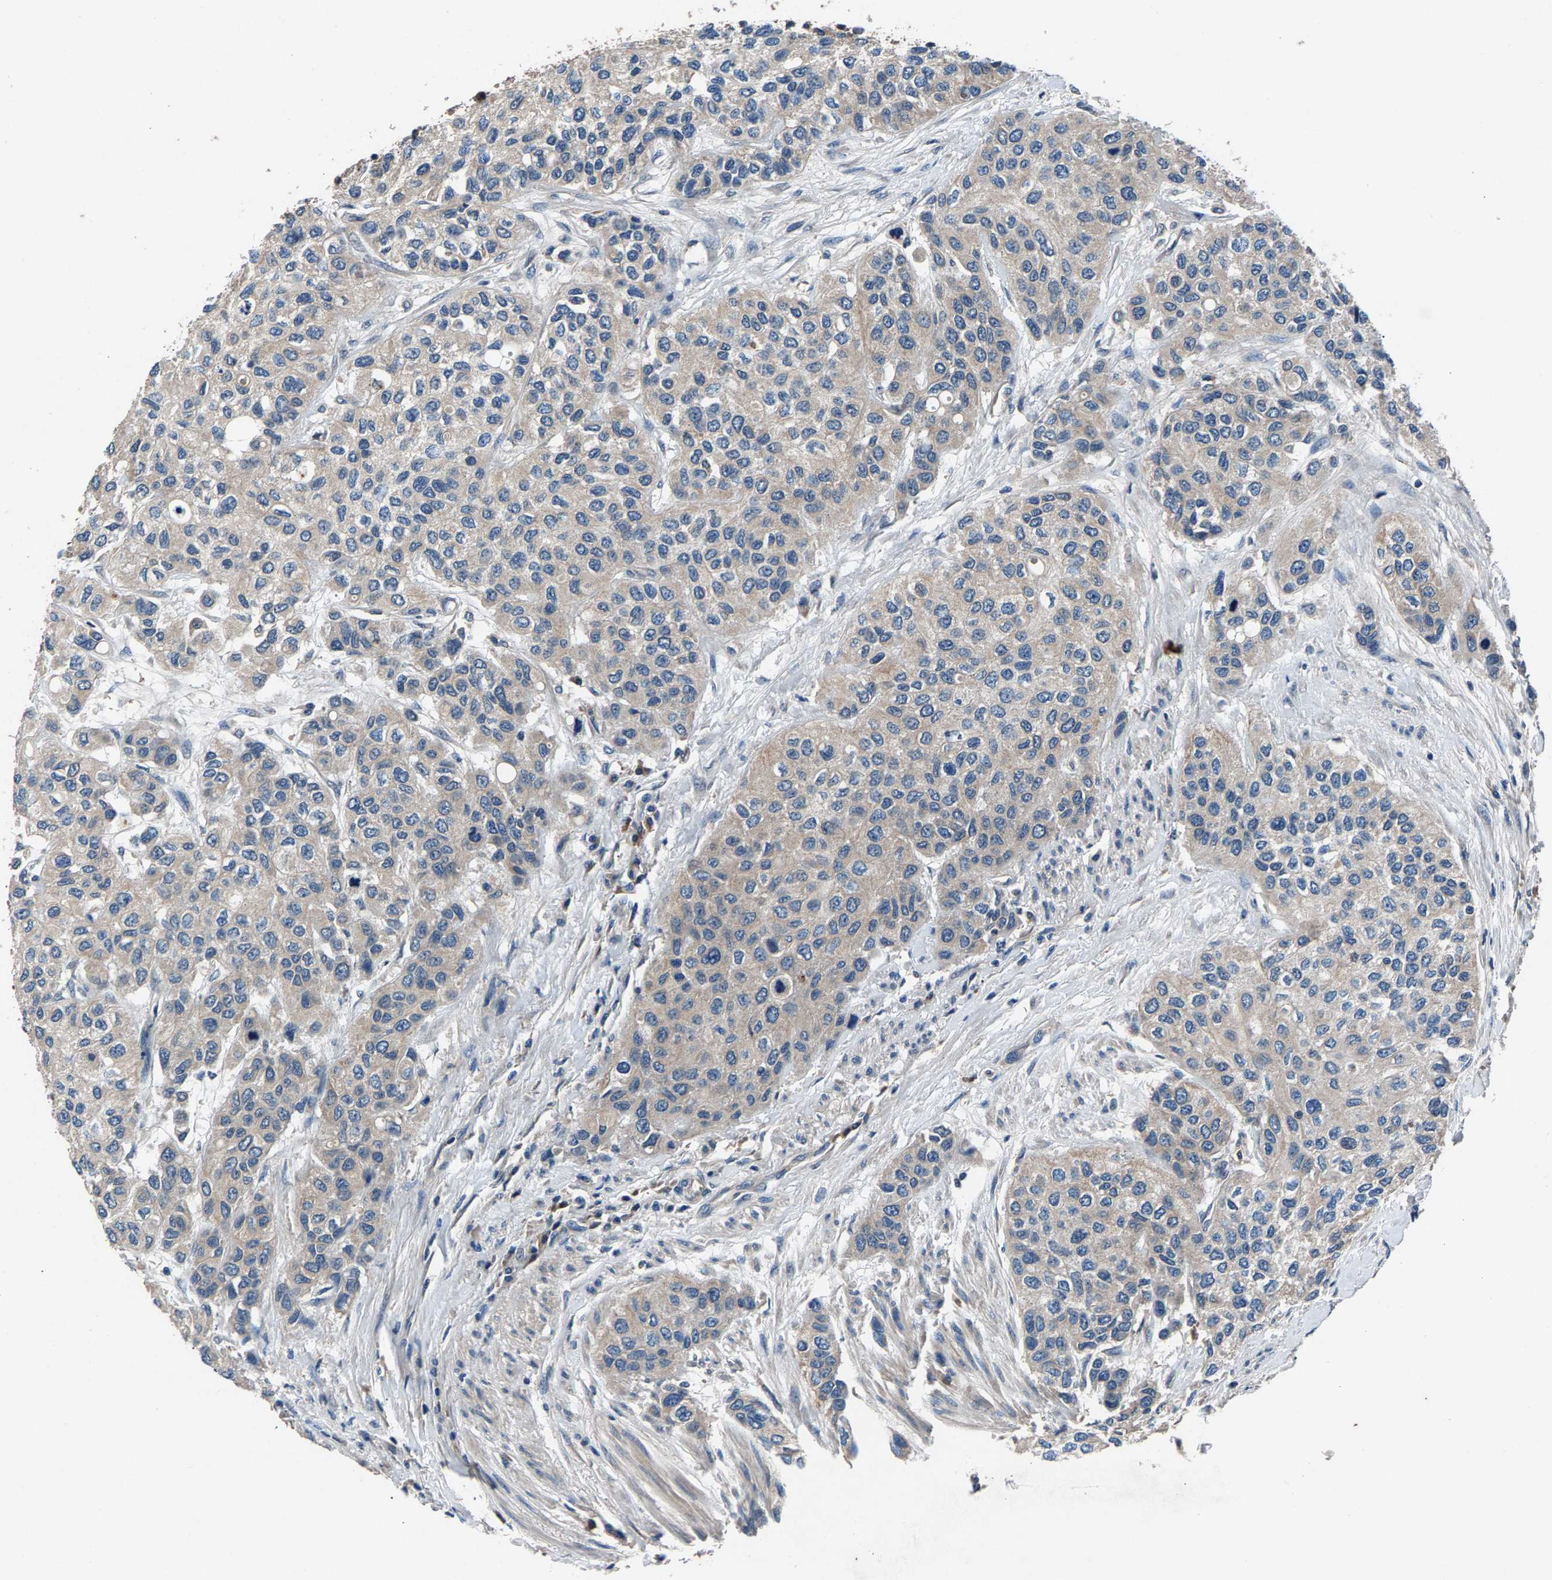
{"staining": {"intensity": "weak", "quantity": "<25%", "location": "cytoplasmic/membranous"}, "tissue": "urothelial cancer", "cell_type": "Tumor cells", "image_type": "cancer", "snomed": [{"axis": "morphology", "description": "Urothelial carcinoma, High grade"}, {"axis": "topography", "description": "Urinary bladder"}], "caption": "IHC micrograph of neoplastic tissue: human urothelial carcinoma (high-grade) stained with DAB reveals no significant protein positivity in tumor cells.", "gene": "PRXL2C", "patient": {"sex": "female", "age": 56}}